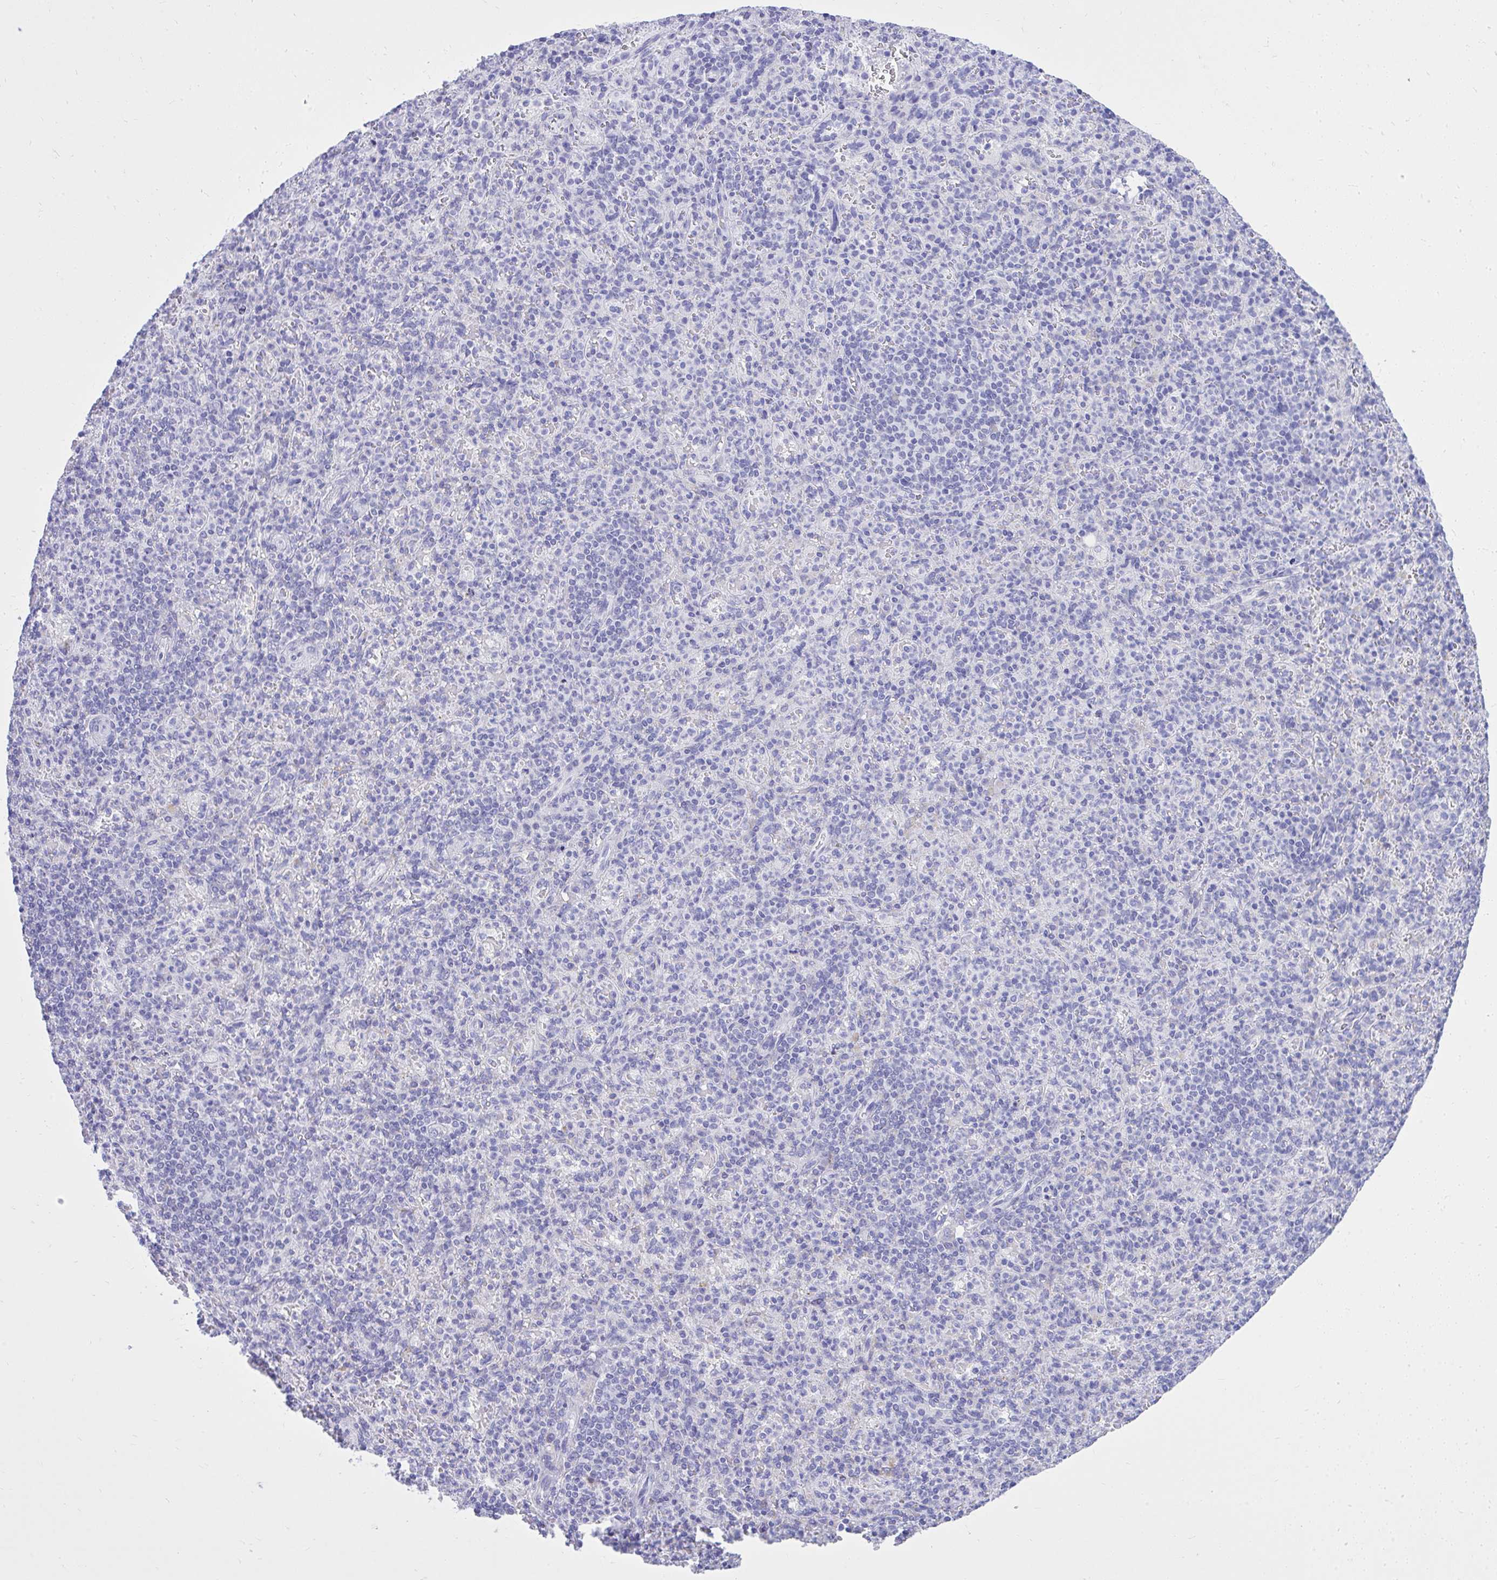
{"staining": {"intensity": "negative", "quantity": "none", "location": "none"}, "tissue": "spleen", "cell_type": "Cells in red pulp", "image_type": "normal", "snomed": [{"axis": "morphology", "description": "Normal tissue, NOS"}, {"axis": "topography", "description": "Spleen"}], "caption": "A photomicrograph of spleen stained for a protein shows no brown staining in cells in red pulp.", "gene": "BCL6B", "patient": {"sex": "female", "age": 74}}